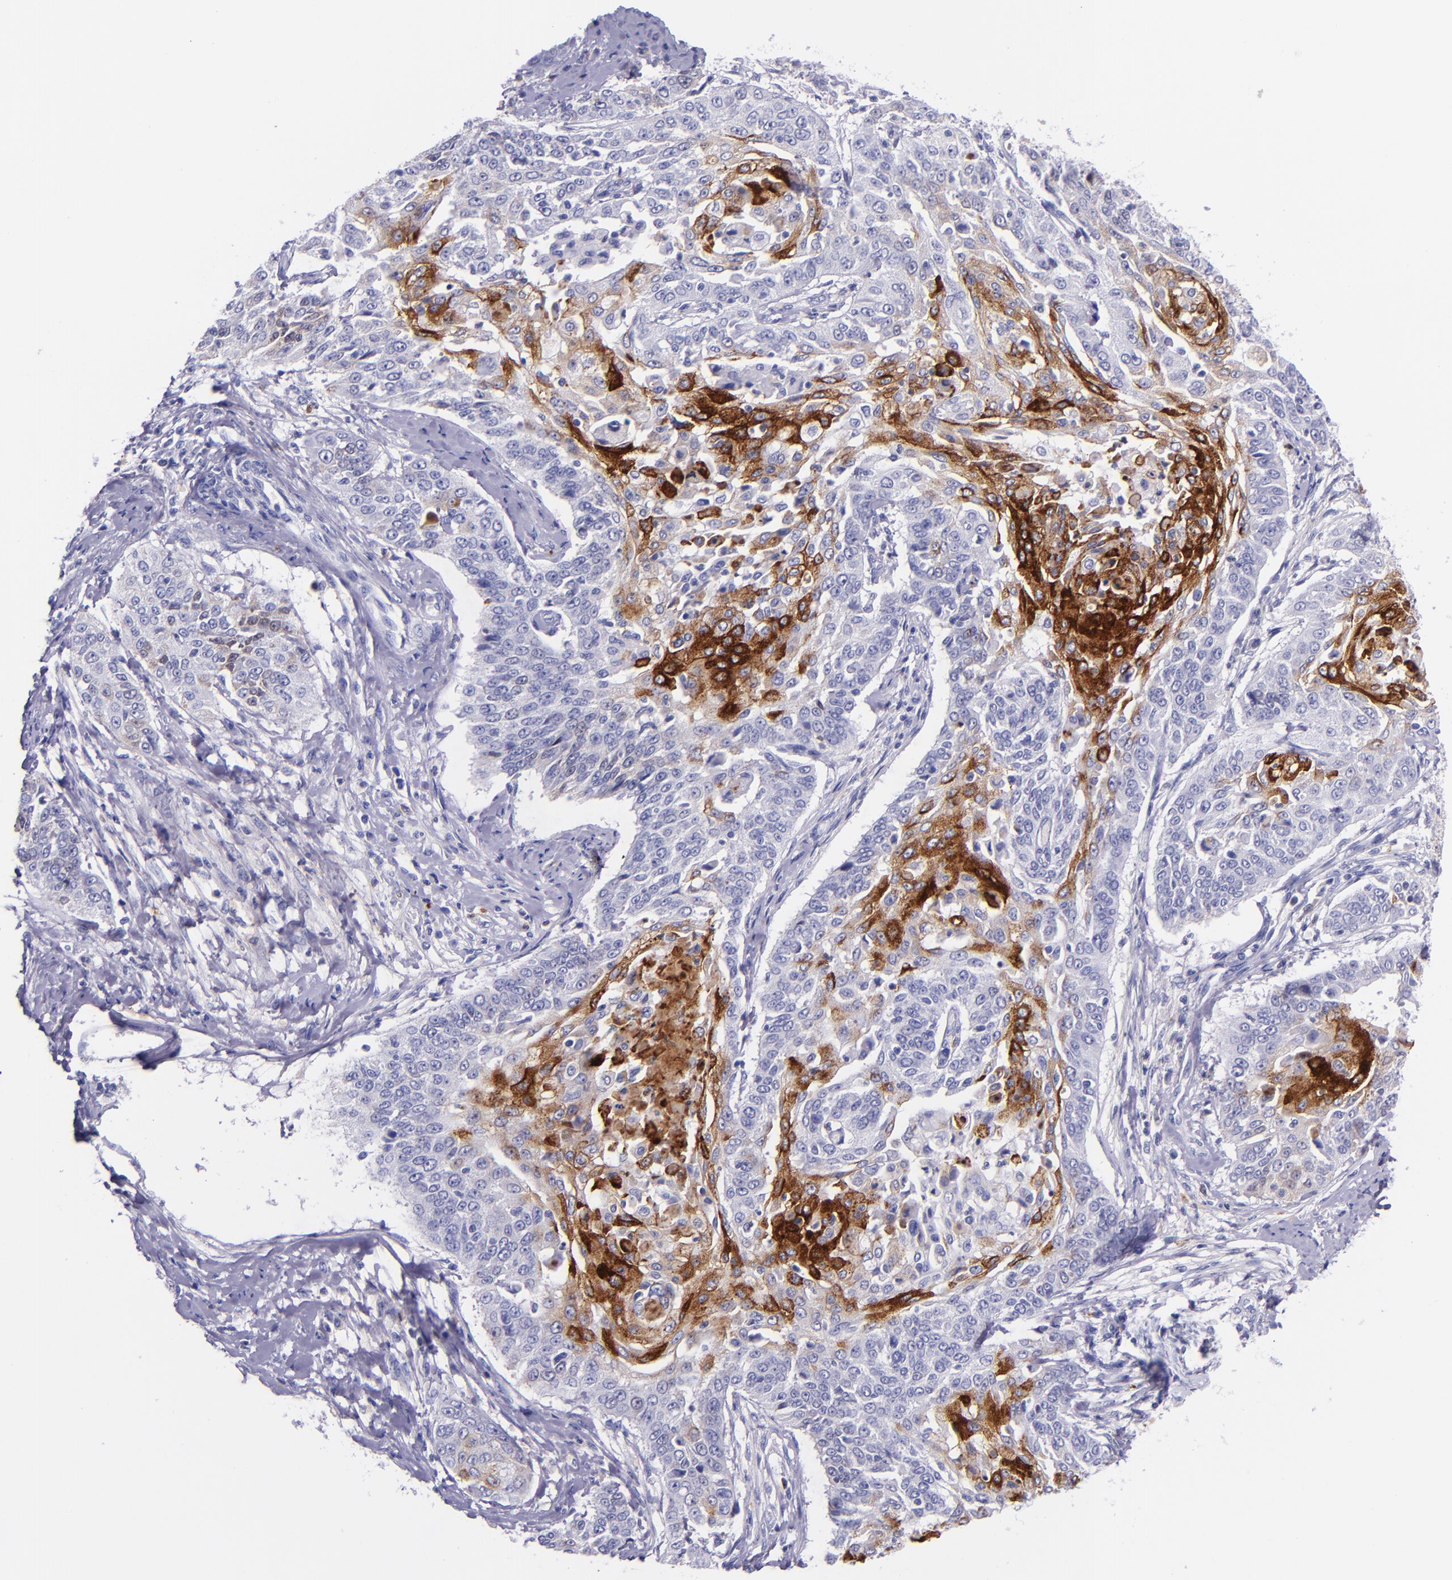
{"staining": {"intensity": "moderate", "quantity": "25%-75%", "location": "cytoplasmic/membranous"}, "tissue": "cervical cancer", "cell_type": "Tumor cells", "image_type": "cancer", "snomed": [{"axis": "morphology", "description": "Squamous cell carcinoma, NOS"}, {"axis": "topography", "description": "Cervix"}], "caption": "DAB immunohistochemical staining of squamous cell carcinoma (cervical) exhibits moderate cytoplasmic/membranous protein positivity in about 25%-75% of tumor cells. Immunohistochemistry (ihc) stains the protein of interest in brown and the nuclei are stained blue.", "gene": "SLPI", "patient": {"sex": "female", "age": 64}}